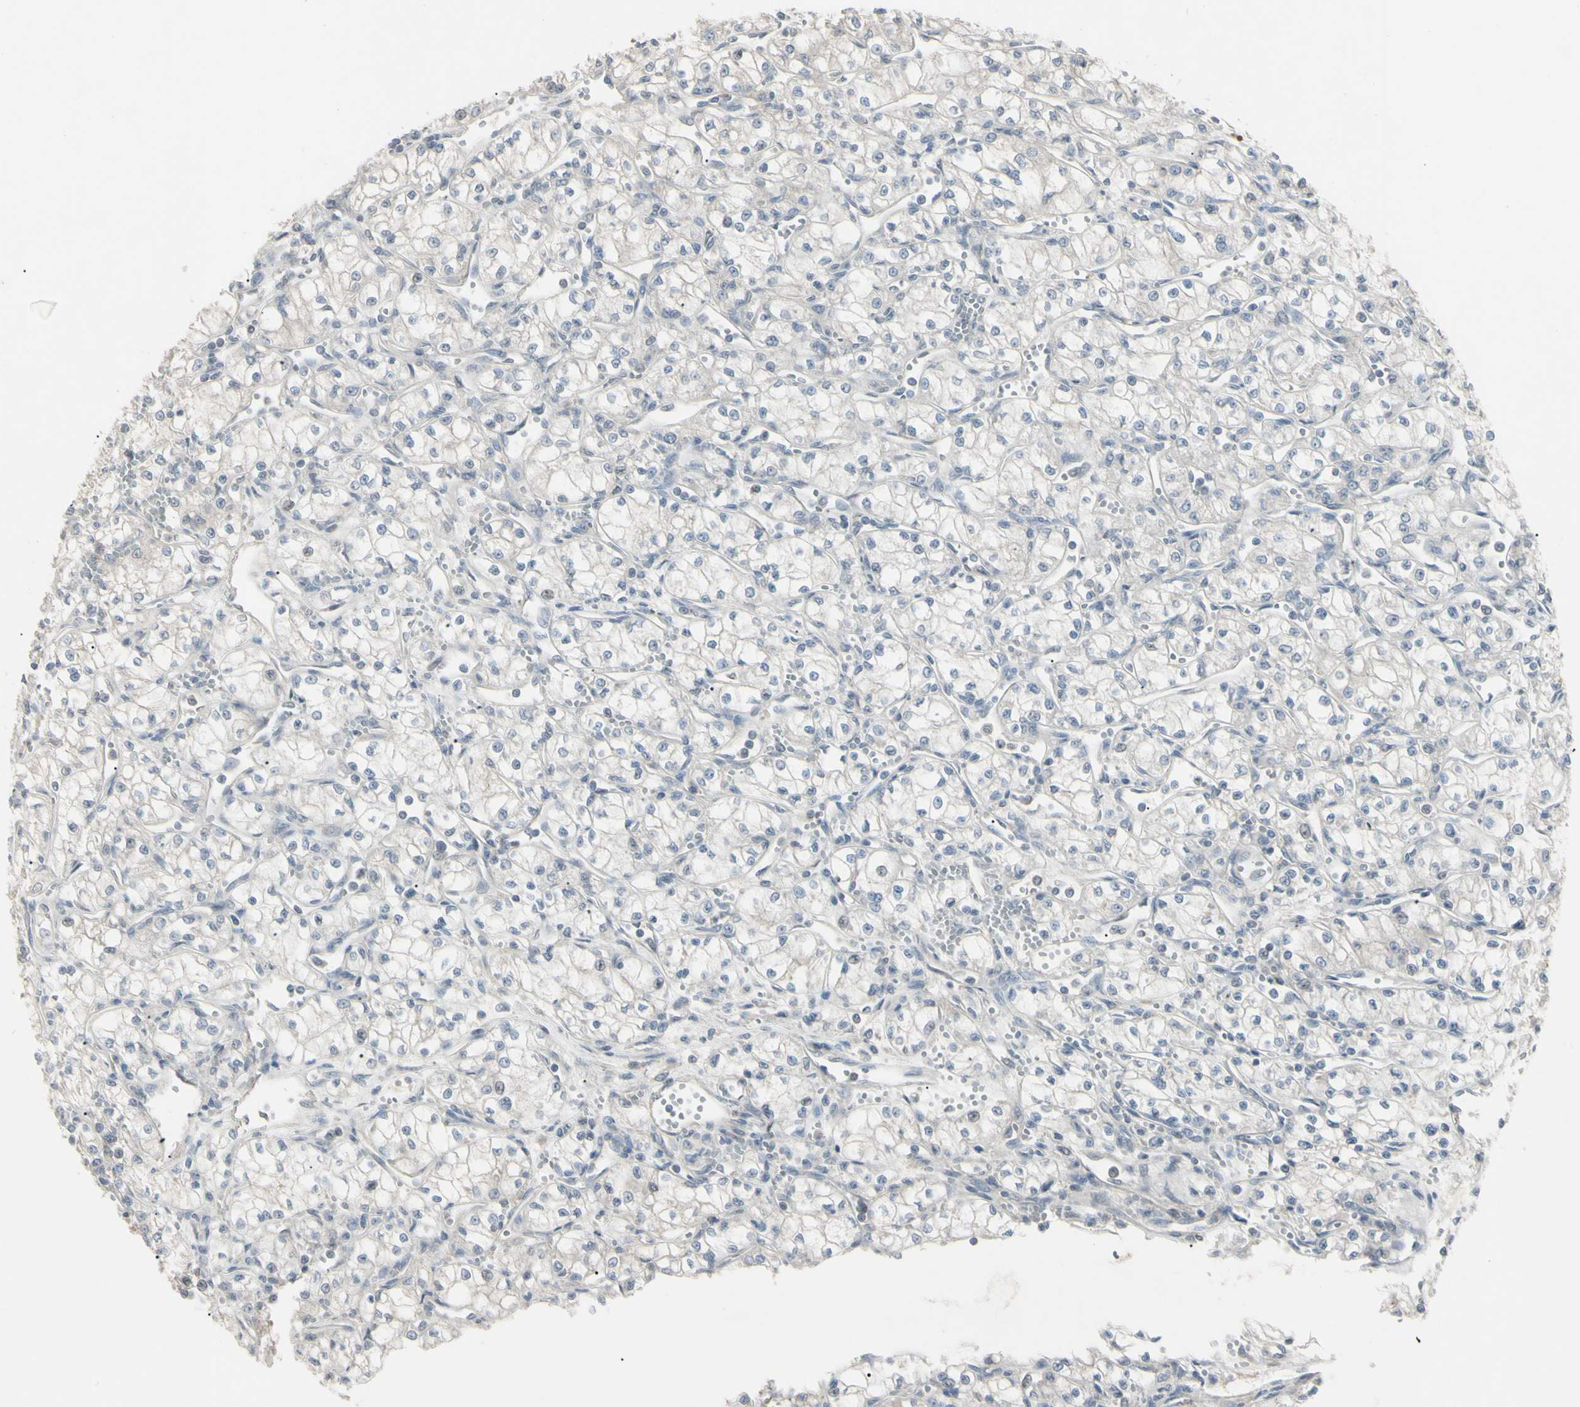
{"staining": {"intensity": "negative", "quantity": "none", "location": "none"}, "tissue": "renal cancer", "cell_type": "Tumor cells", "image_type": "cancer", "snomed": [{"axis": "morphology", "description": "Normal tissue, NOS"}, {"axis": "morphology", "description": "Adenocarcinoma, NOS"}, {"axis": "topography", "description": "Kidney"}], "caption": "This micrograph is of renal adenocarcinoma stained with immunohistochemistry to label a protein in brown with the nuclei are counter-stained blue. There is no positivity in tumor cells.", "gene": "PIAS4", "patient": {"sex": "male", "age": 59}}